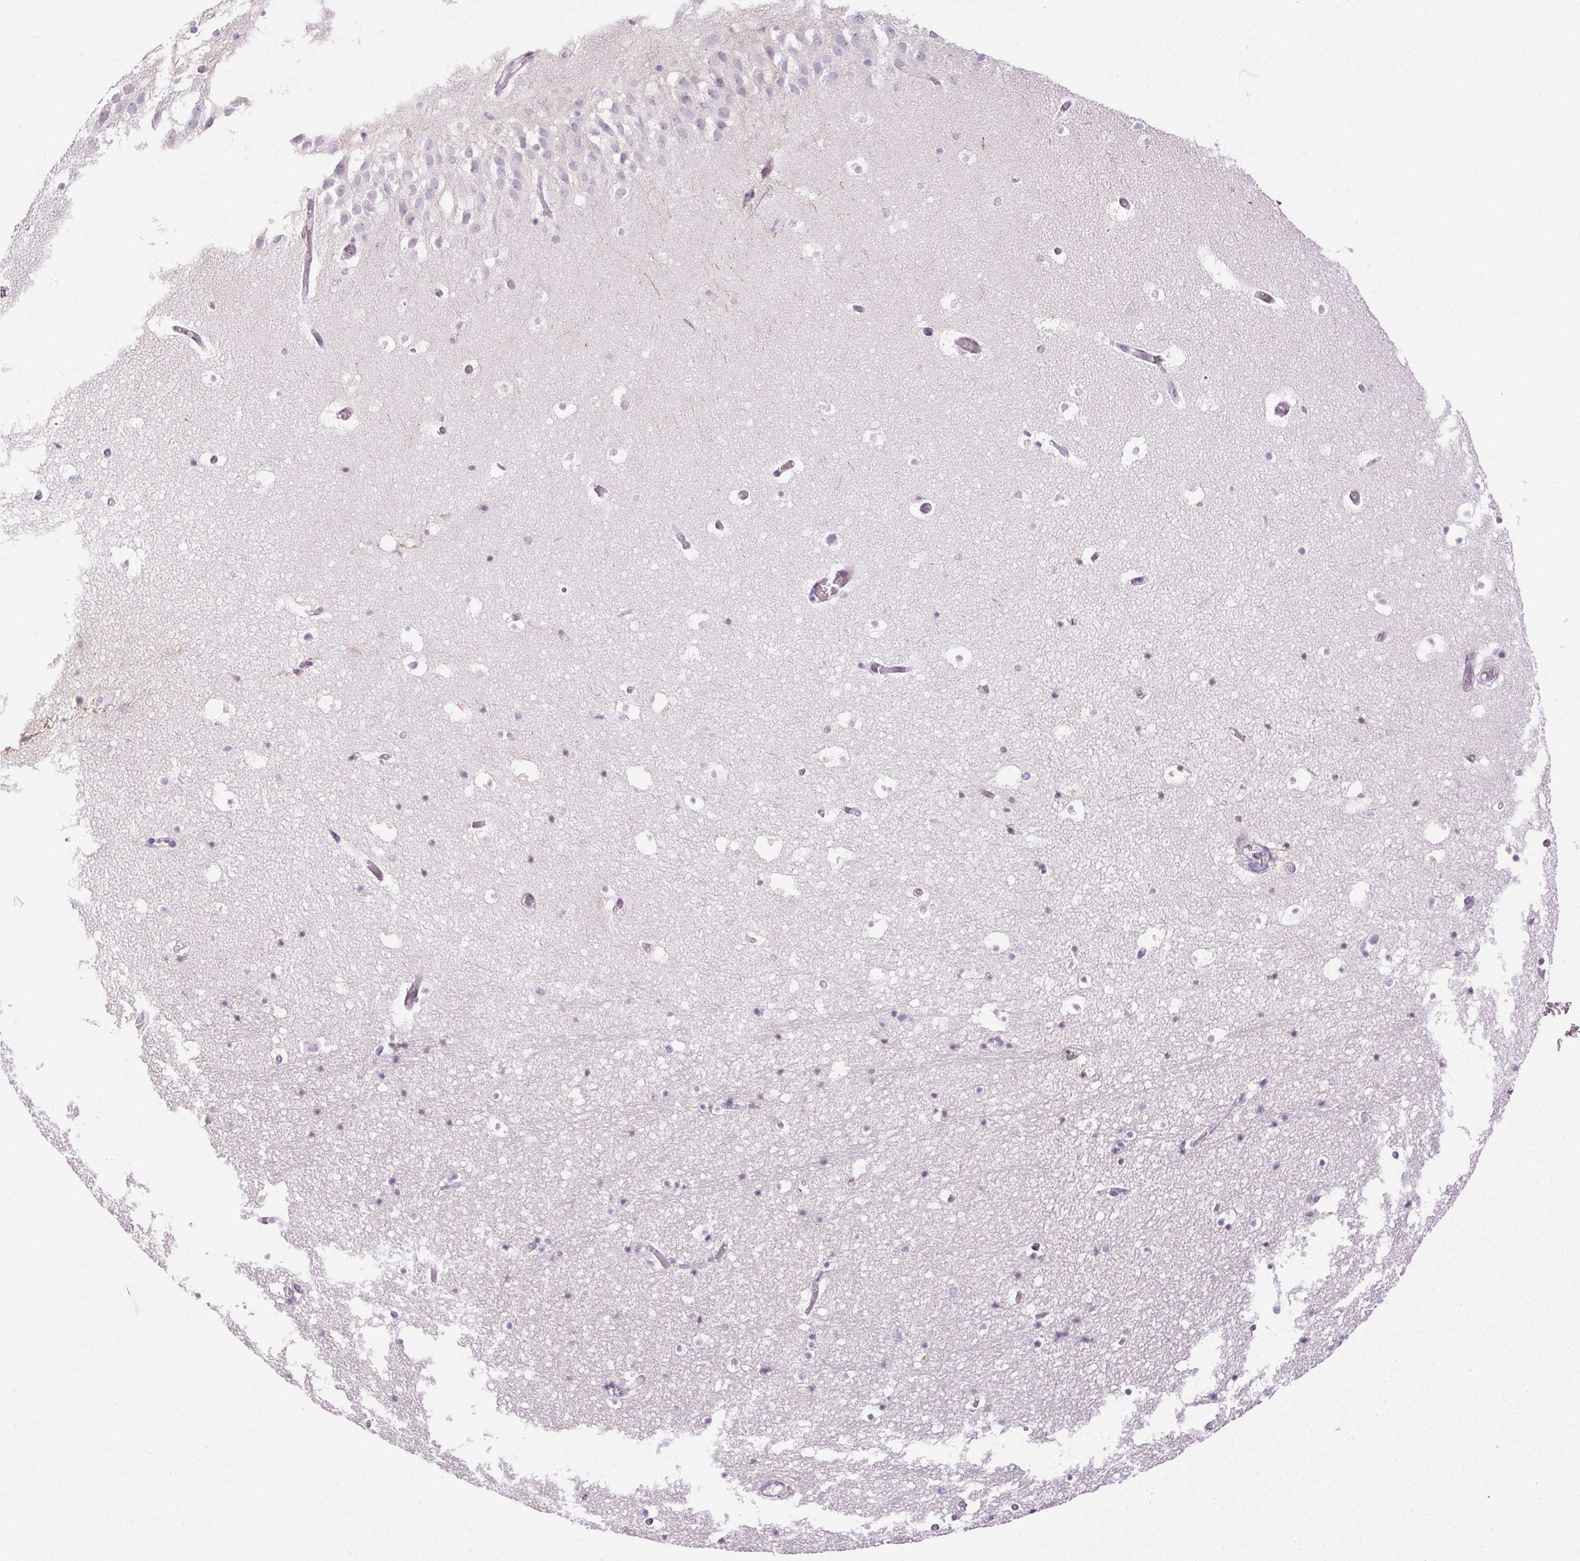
{"staining": {"intensity": "negative", "quantity": "none", "location": "none"}, "tissue": "hippocampus", "cell_type": "Glial cells", "image_type": "normal", "snomed": [{"axis": "morphology", "description": "Normal tissue, NOS"}, {"axis": "topography", "description": "Hippocampus"}], "caption": "The photomicrograph demonstrates no staining of glial cells in unremarkable hippocampus. The staining was performed using DAB (3,3'-diaminobenzidine) to visualize the protein expression in brown, while the nuclei were stained in blue with hematoxylin (Magnification: 20x).", "gene": "BPIFB2", "patient": {"sex": "male", "age": 26}}